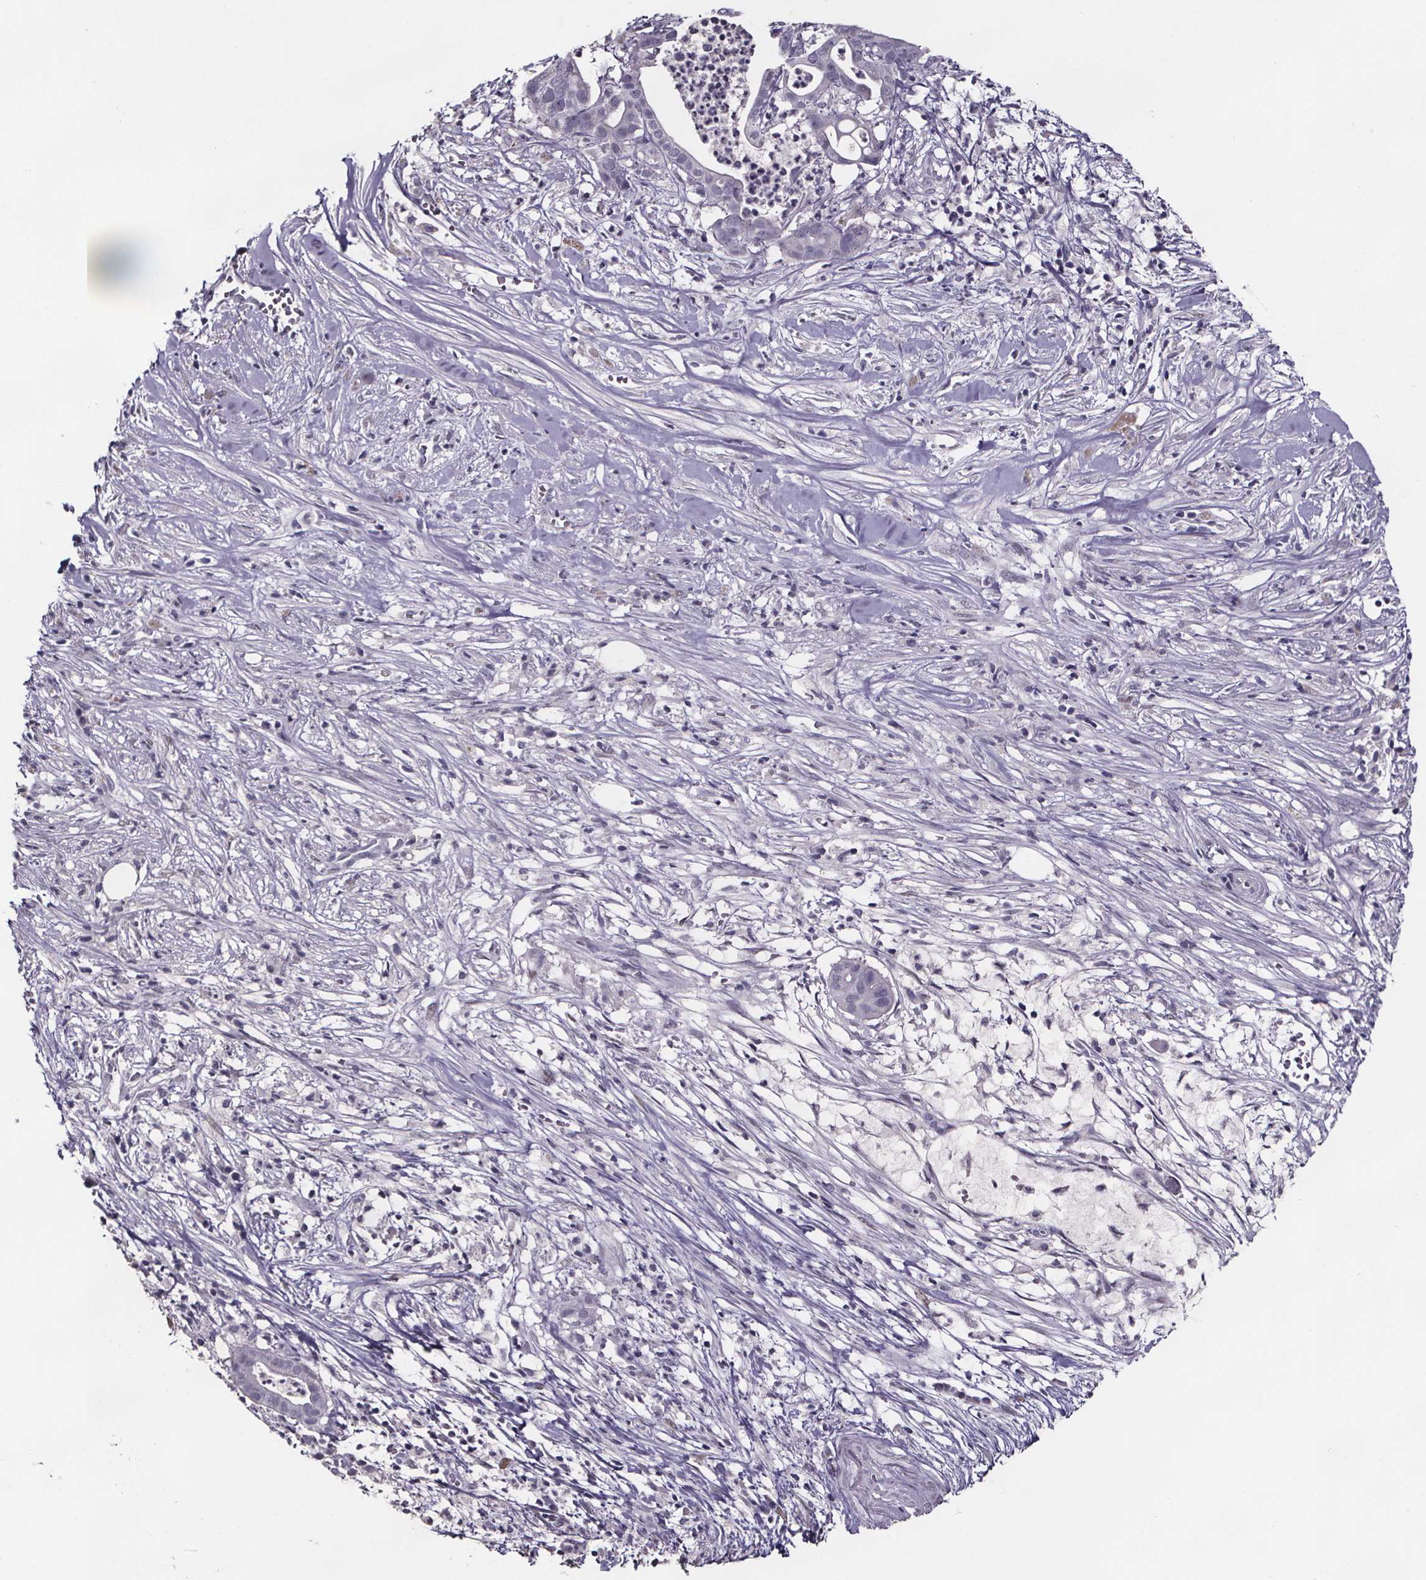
{"staining": {"intensity": "negative", "quantity": "none", "location": "none"}, "tissue": "pancreatic cancer", "cell_type": "Tumor cells", "image_type": "cancer", "snomed": [{"axis": "morphology", "description": "Adenocarcinoma, NOS"}, {"axis": "topography", "description": "Pancreas"}], "caption": "DAB immunohistochemical staining of pancreatic cancer shows no significant expression in tumor cells.", "gene": "AR", "patient": {"sex": "male", "age": 61}}